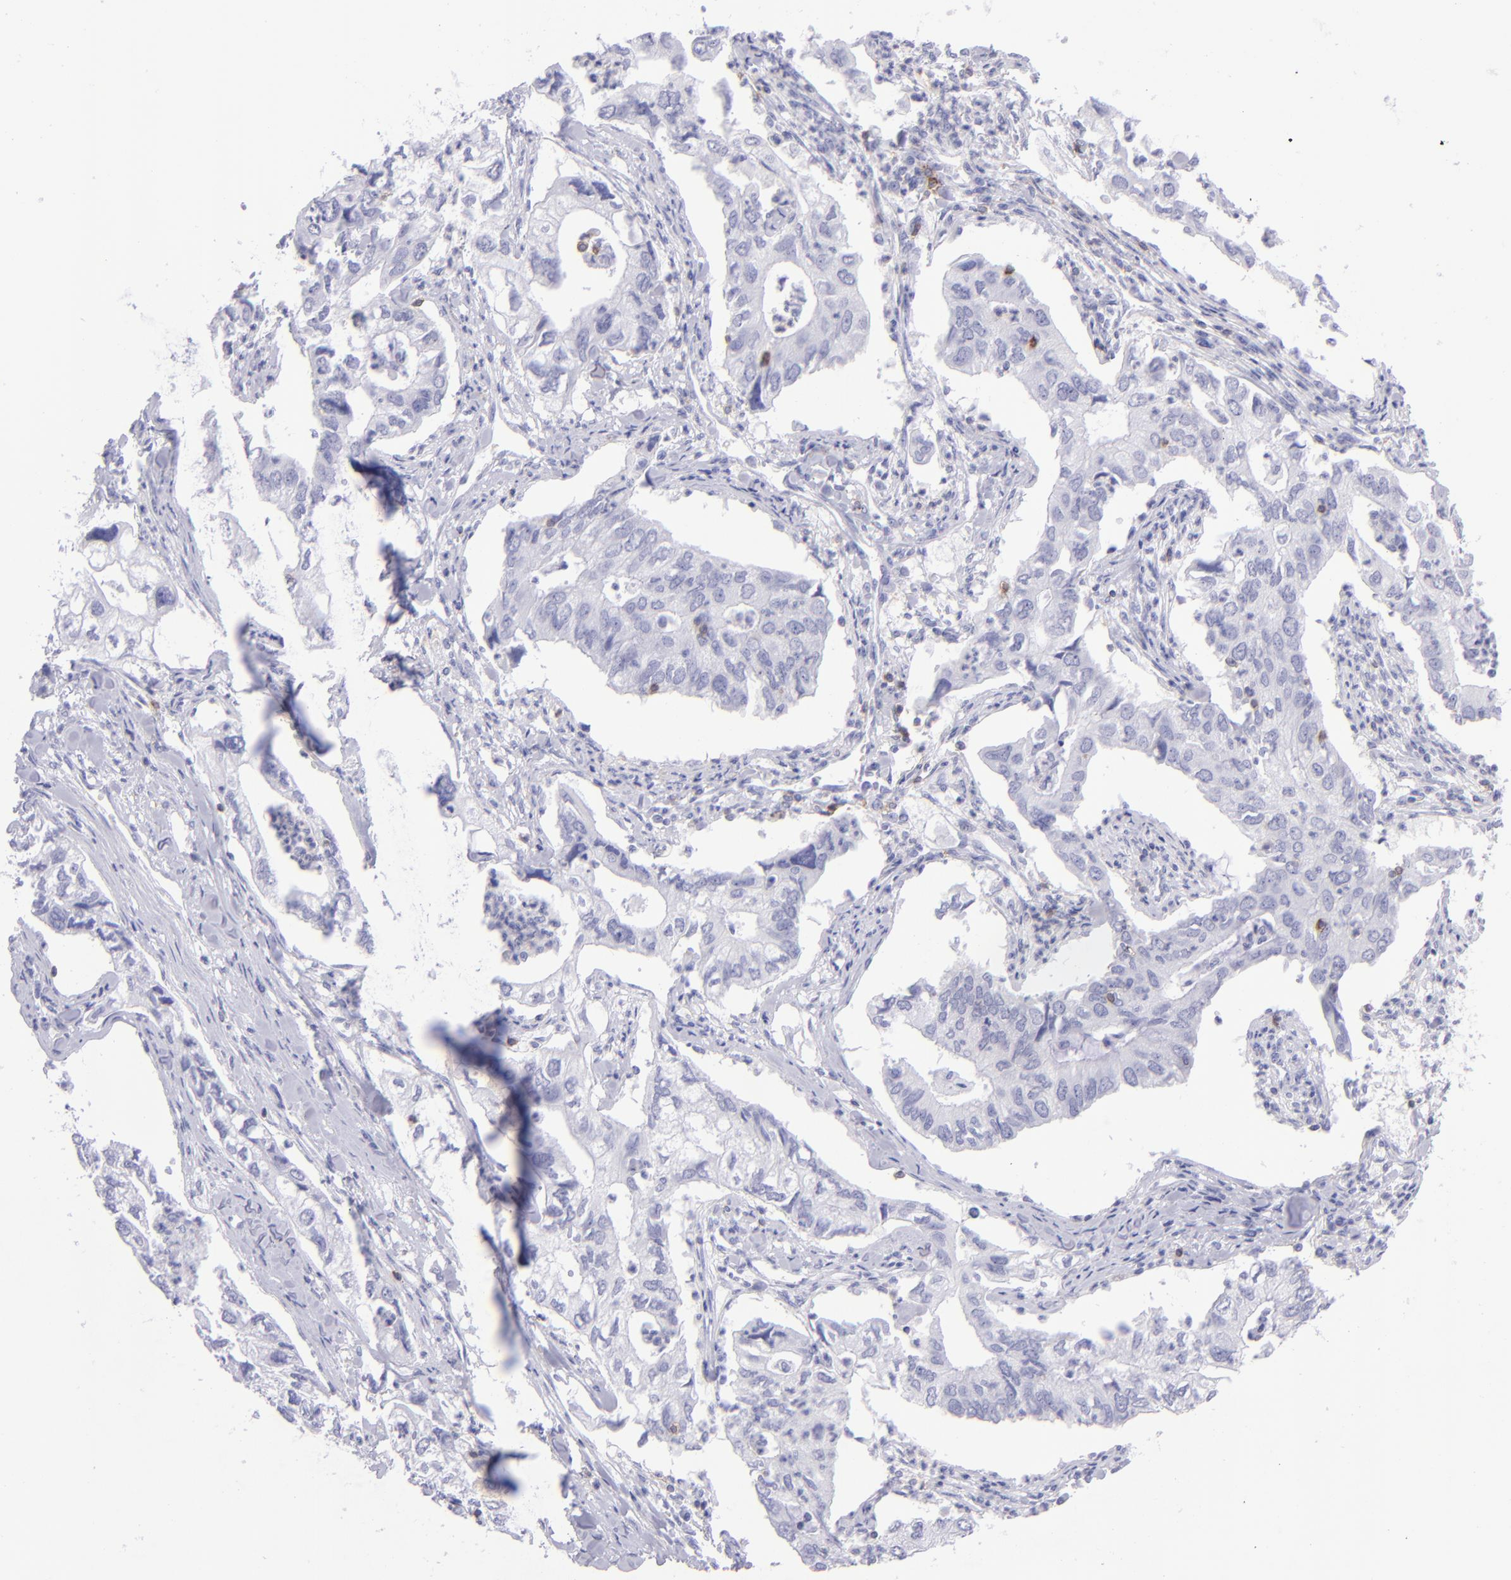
{"staining": {"intensity": "negative", "quantity": "none", "location": "none"}, "tissue": "lung cancer", "cell_type": "Tumor cells", "image_type": "cancer", "snomed": [{"axis": "morphology", "description": "Adenocarcinoma, NOS"}, {"axis": "topography", "description": "Lung"}], "caption": "Micrograph shows no significant protein expression in tumor cells of adenocarcinoma (lung).", "gene": "CD69", "patient": {"sex": "male", "age": 48}}